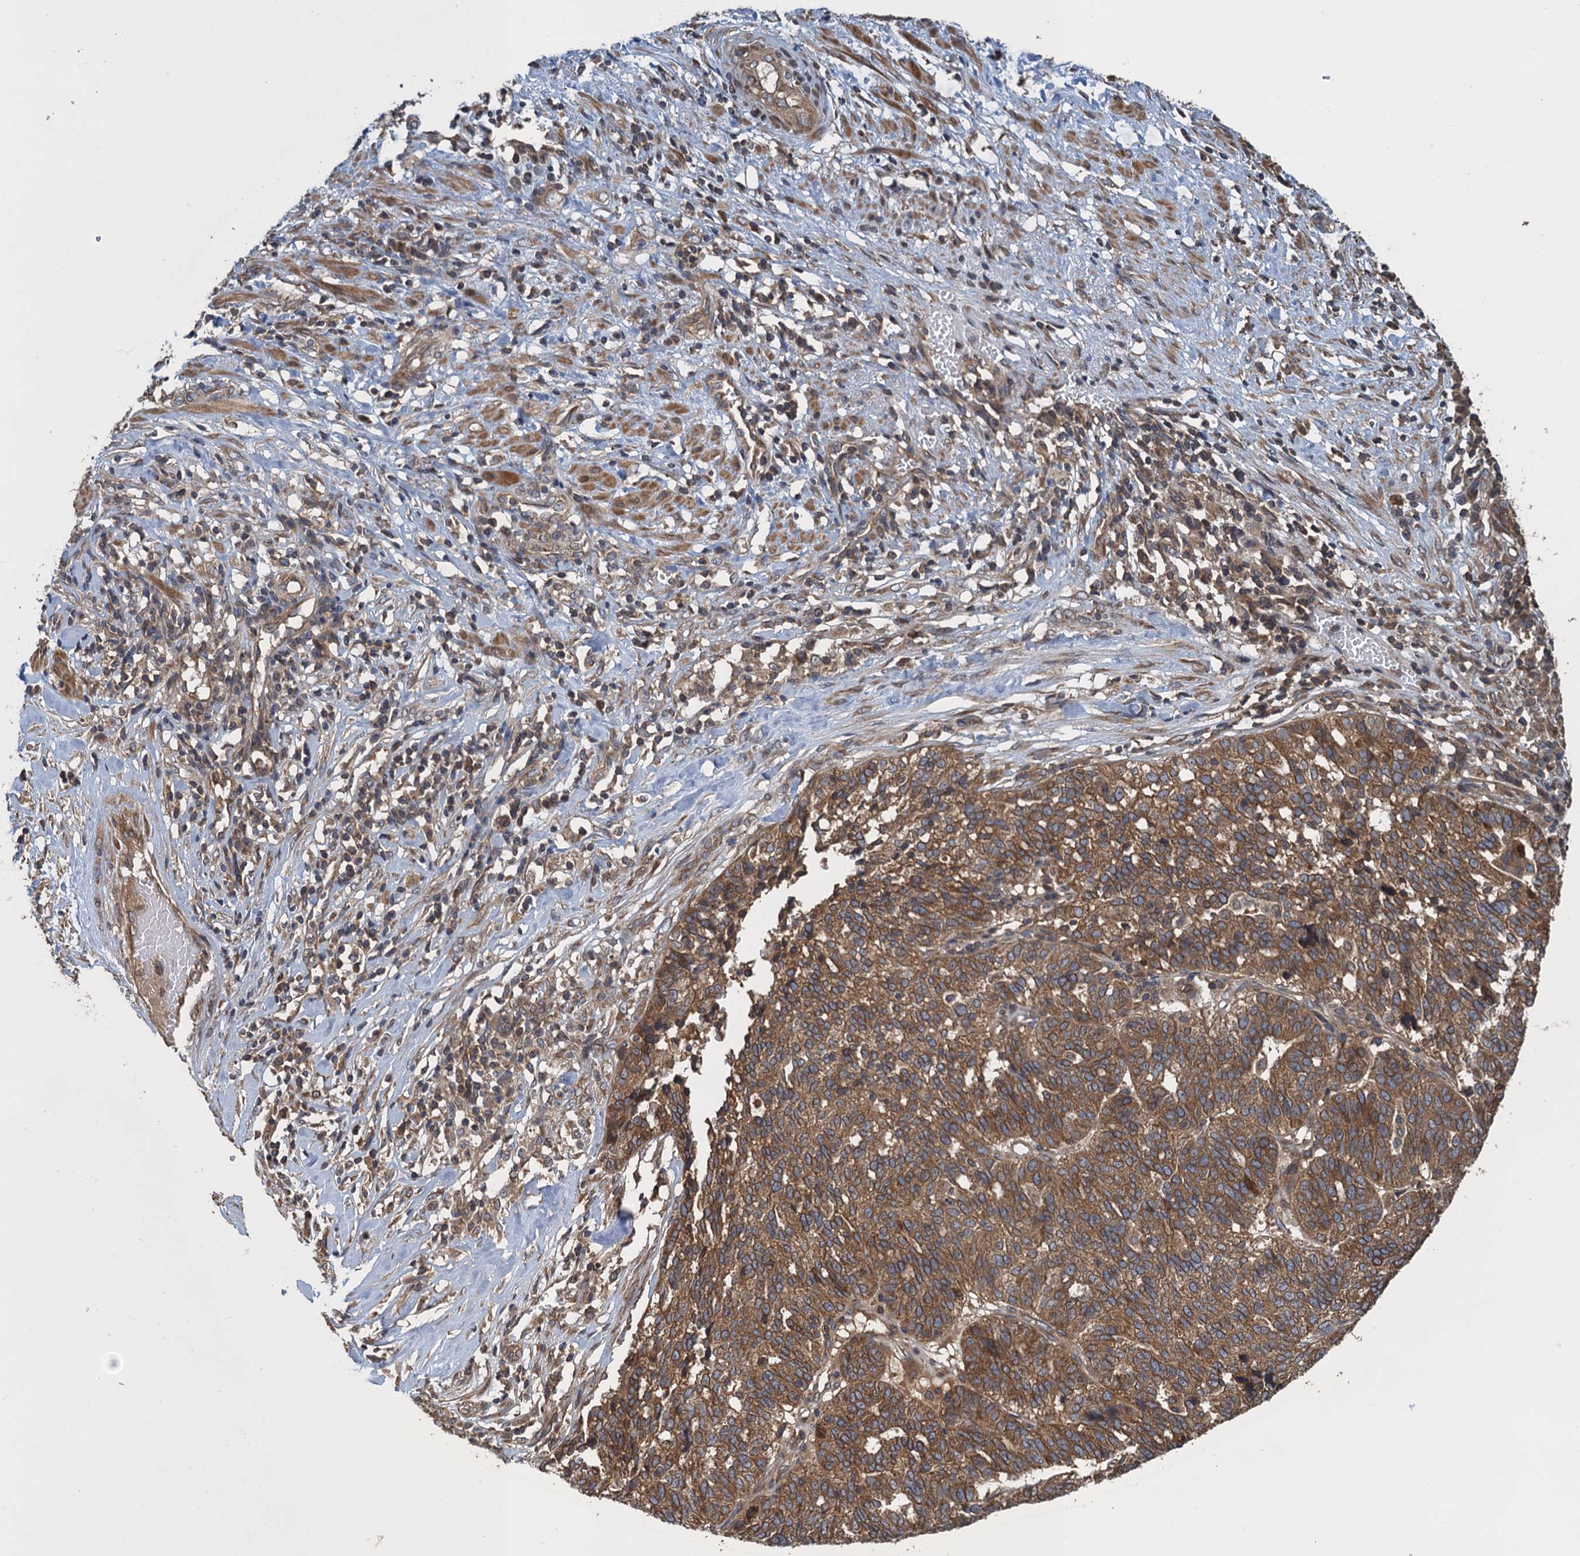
{"staining": {"intensity": "moderate", "quantity": ">75%", "location": "cytoplasmic/membranous"}, "tissue": "ovarian cancer", "cell_type": "Tumor cells", "image_type": "cancer", "snomed": [{"axis": "morphology", "description": "Cystadenocarcinoma, serous, NOS"}, {"axis": "topography", "description": "Ovary"}], "caption": "High-power microscopy captured an immunohistochemistry histopathology image of ovarian cancer (serous cystadenocarcinoma), revealing moderate cytoplasmic/membranous staining in approximately >75% of tumor cells.", "gene": "GLE1", "patient": {"sex": "female", "age": 59}}